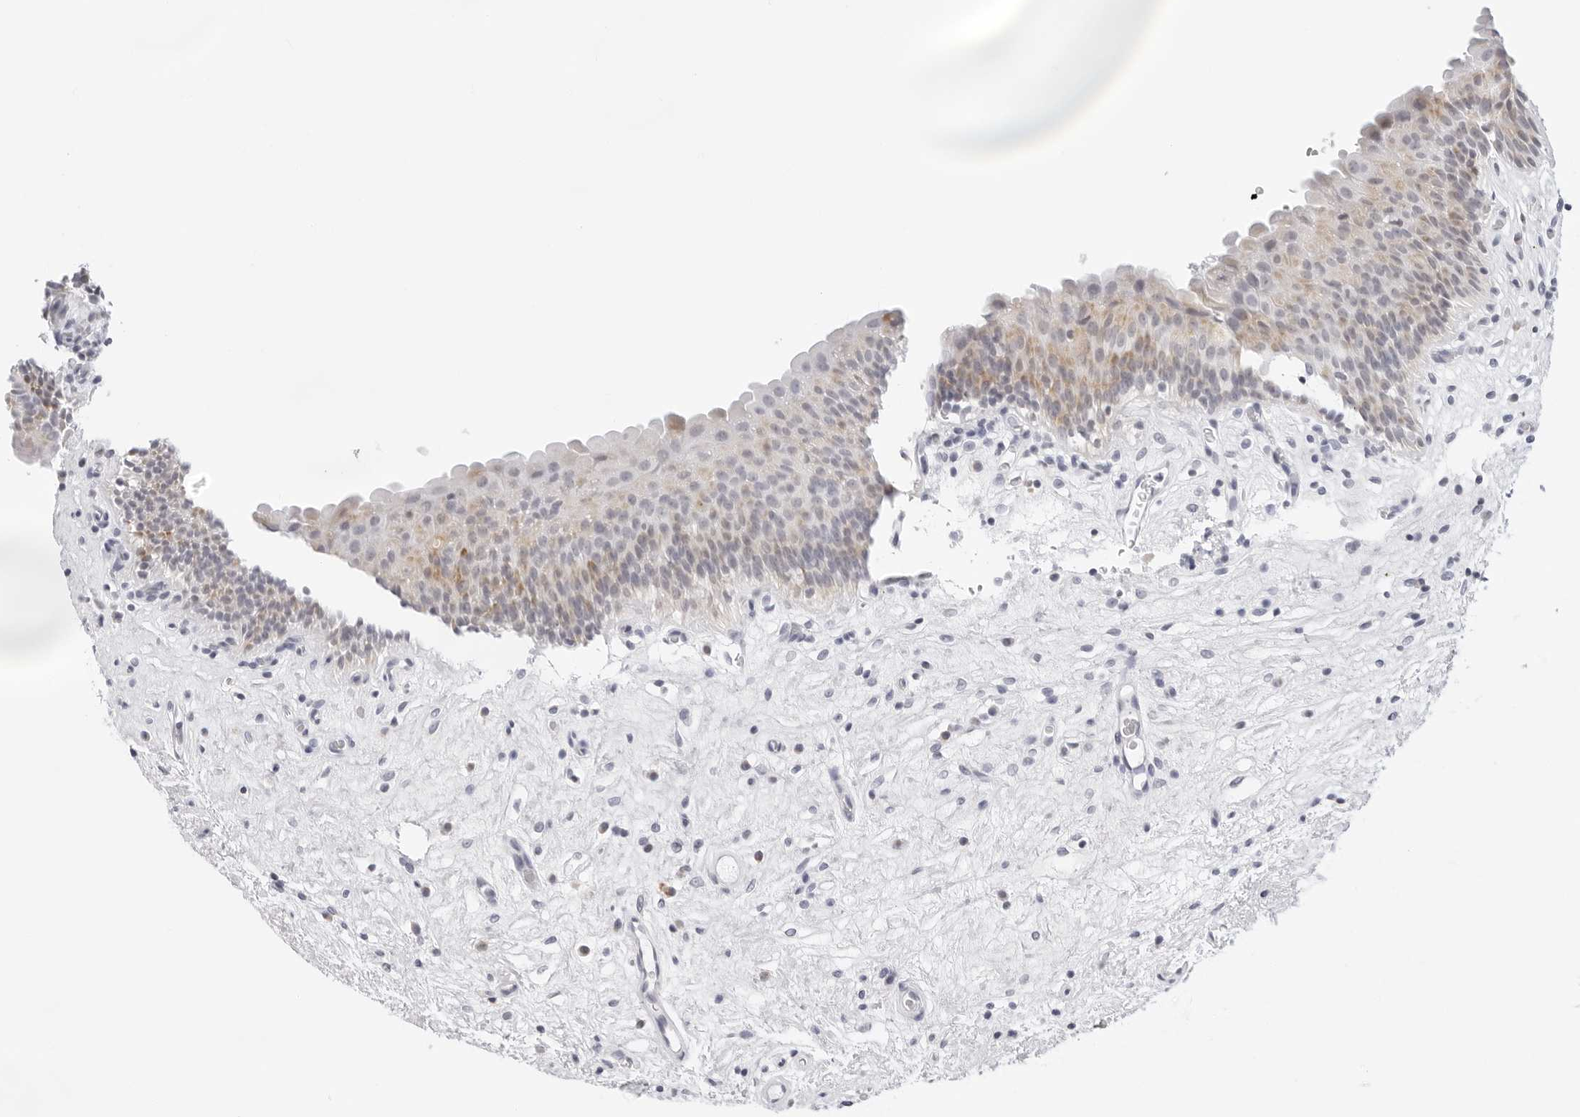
{"staining": {"intensity": "weak", "quantity": "25%-75%", "location": "cytoplasmic/membranous"}, "tissue": "urinary bladder", "cell_type": "Urothelial cells", "image_type": "normal", "snomed": [{"axis": "morphology", "description": "Normal tissue, NOS"}, {"axis": "topography", "description": "Urinary bladder"}], "caption": "Immunohistochemistry image of unremarkable urinary bladder: human urinary bladder stained using immunohistochemistry (IHC) demonstrates low levels of weak protein expression localized specifically in the cytoplasmic/membranous of urothelial cells, appearing as a cytoplasmic/membranous brown color.", "gene": "CIART", "patient": {"sex": "male", "age": 83}}